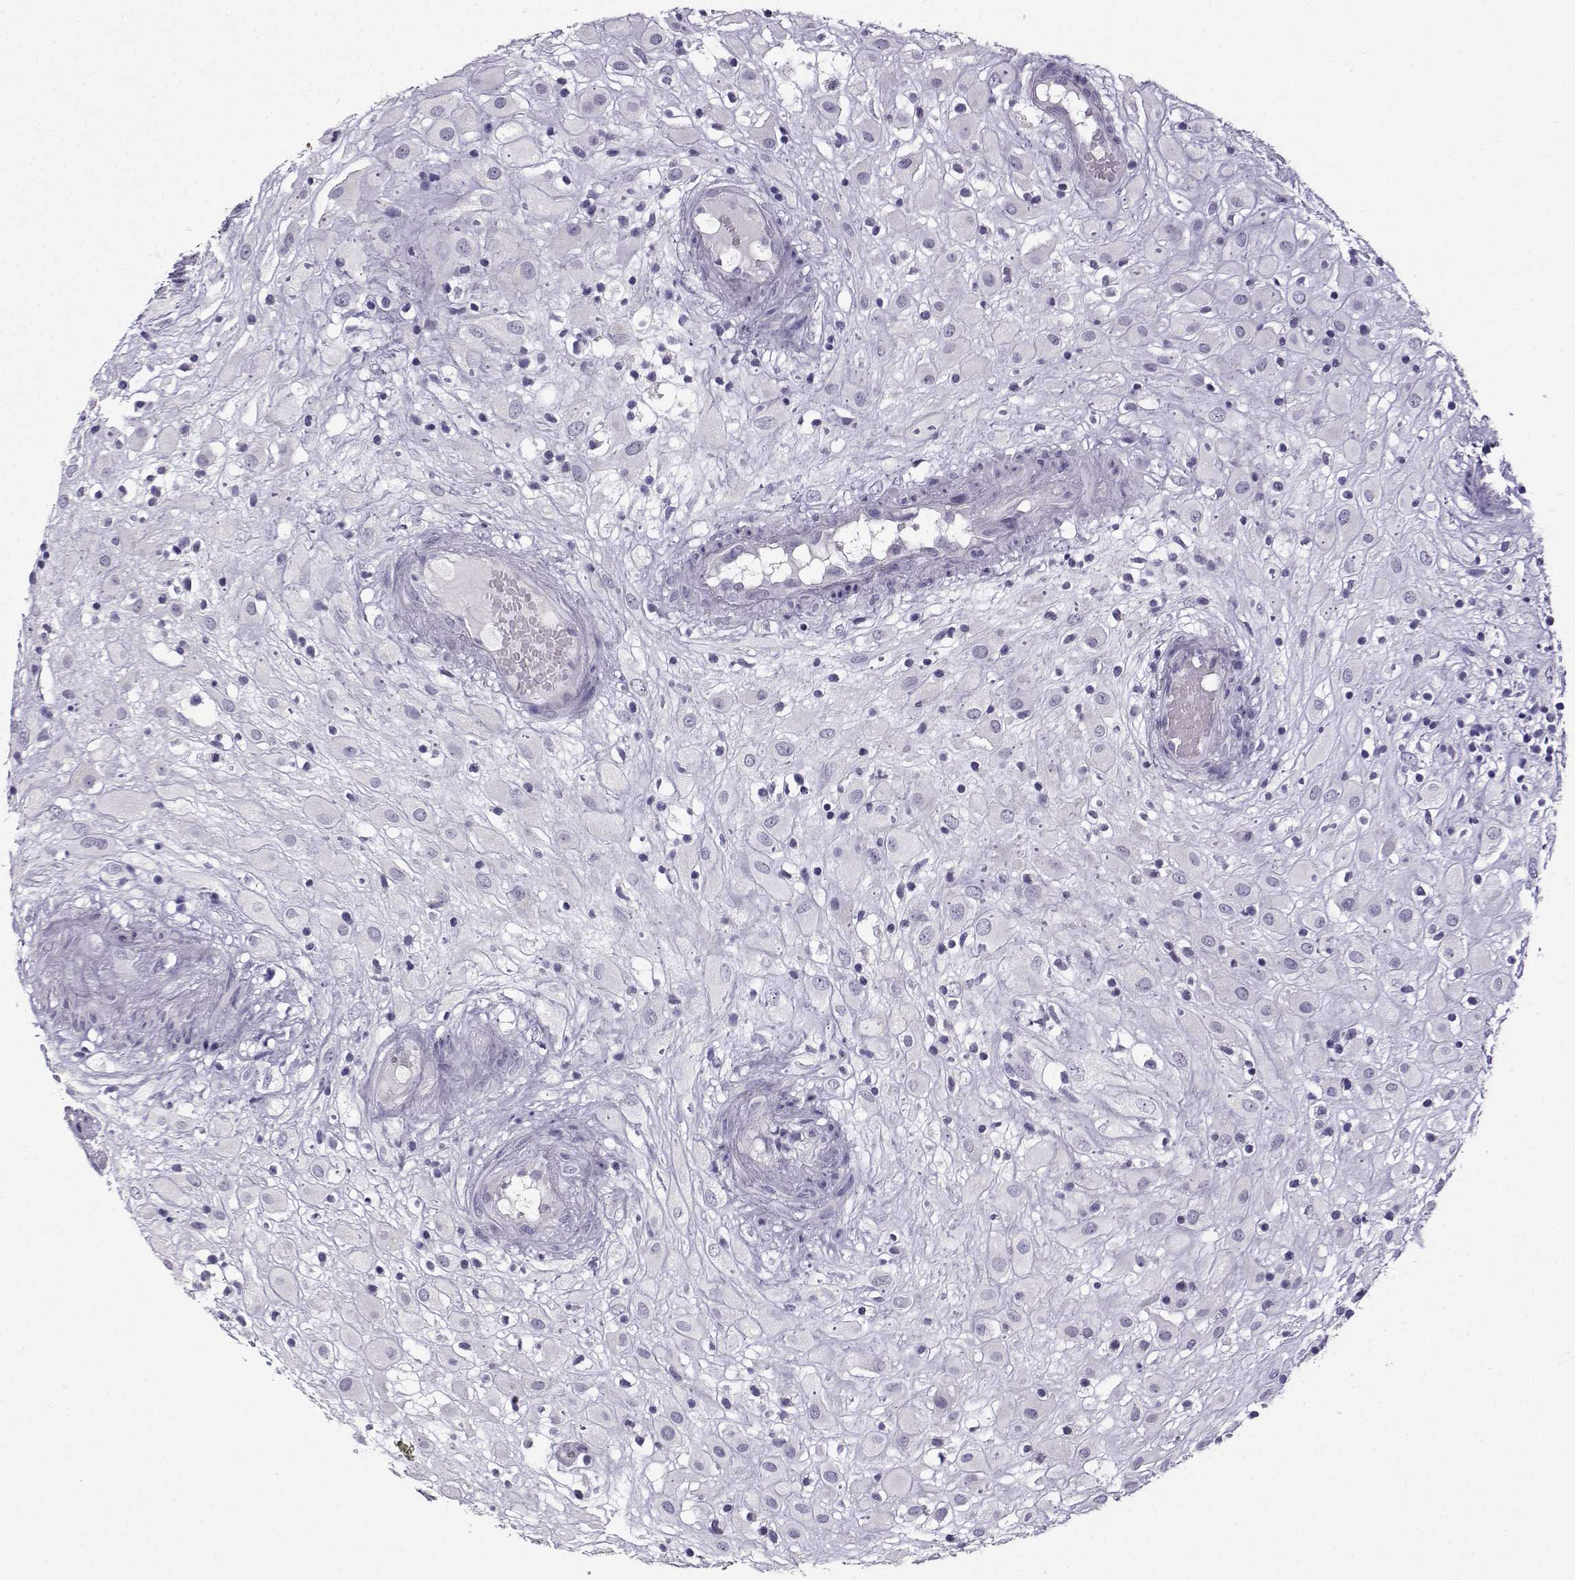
{"staining": {"intensity": "negative", "quantity": "none", "location": "none"}, "tissue": "placenta", "cell_type": "Decidual cells", "image_type": "normal", "snomed": [{"axis": "morphology", "description": "Normal tissue, NOS"}, {"axis": "topography", "description": "Placenta"}], "caption": "This is a image of immunohistochemistry (IHC) staining of benign placenta, which shows no staining in decidual cells. The staining was performed using DAB to visualize the protein expression in brown, while the nuclei were stained in blue with hematoxylin (Magnification: 20x).", "gene": "ZBTB8B", "patient": {"sex": "female", "age": 24}}